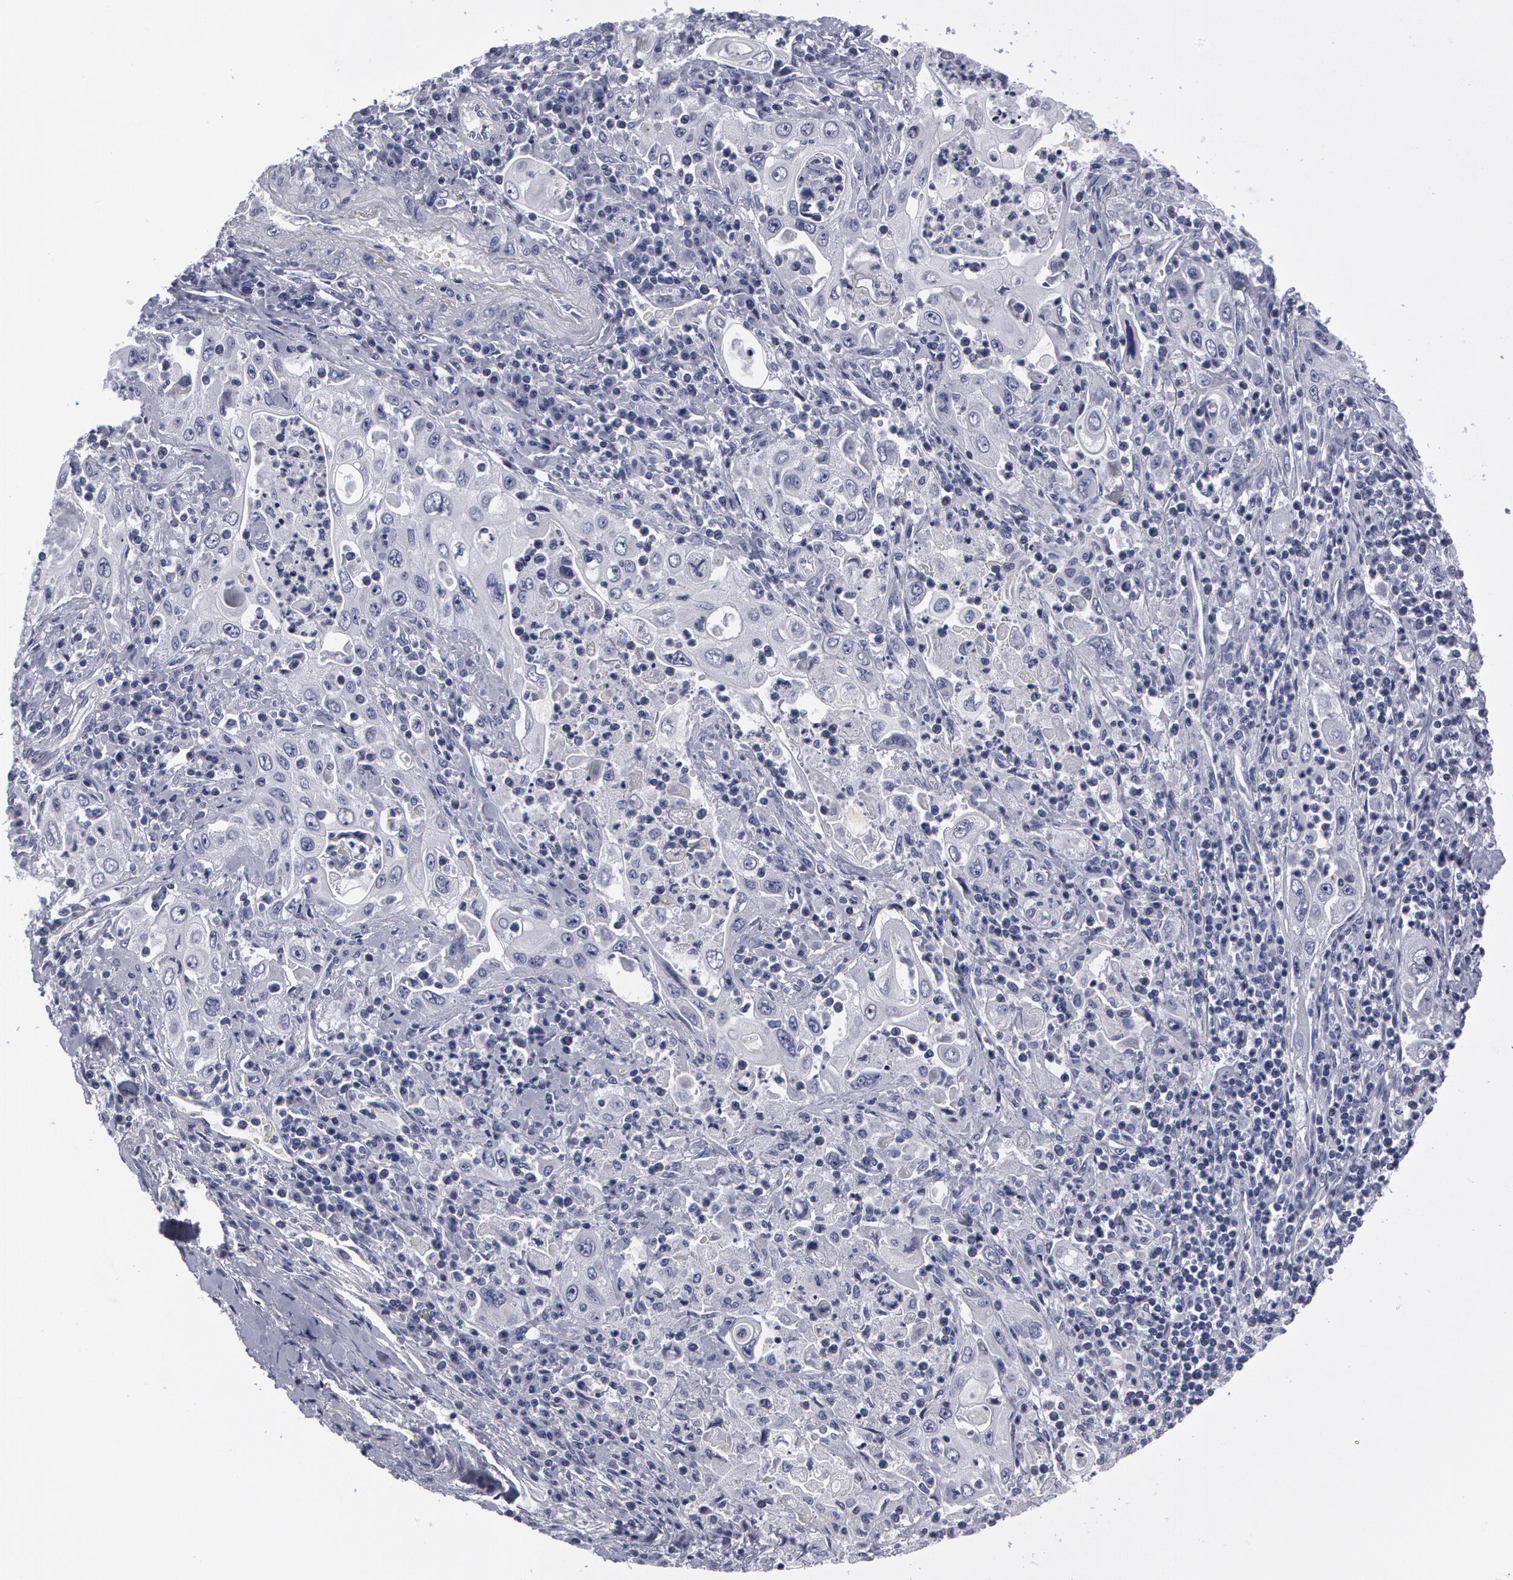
{"staining": {"intensity": "negative", "quantity": "none", "location": "none"}, "tissue": "pancreatic cancer", "cell_type": "Tumor cells", "image_type": "cancer", "snomed": [{"axis": "morphology", "description": "Adenocarcinoma, NOS"}, {"axis": "topography", "description": "Pancreas"}], "caption": "Histopathology image shows no protein positivity in tumor cells of pancreatic cancer tissue.", "gene": "SMC1B", "patient": {"sex": "male", "age": 70}}